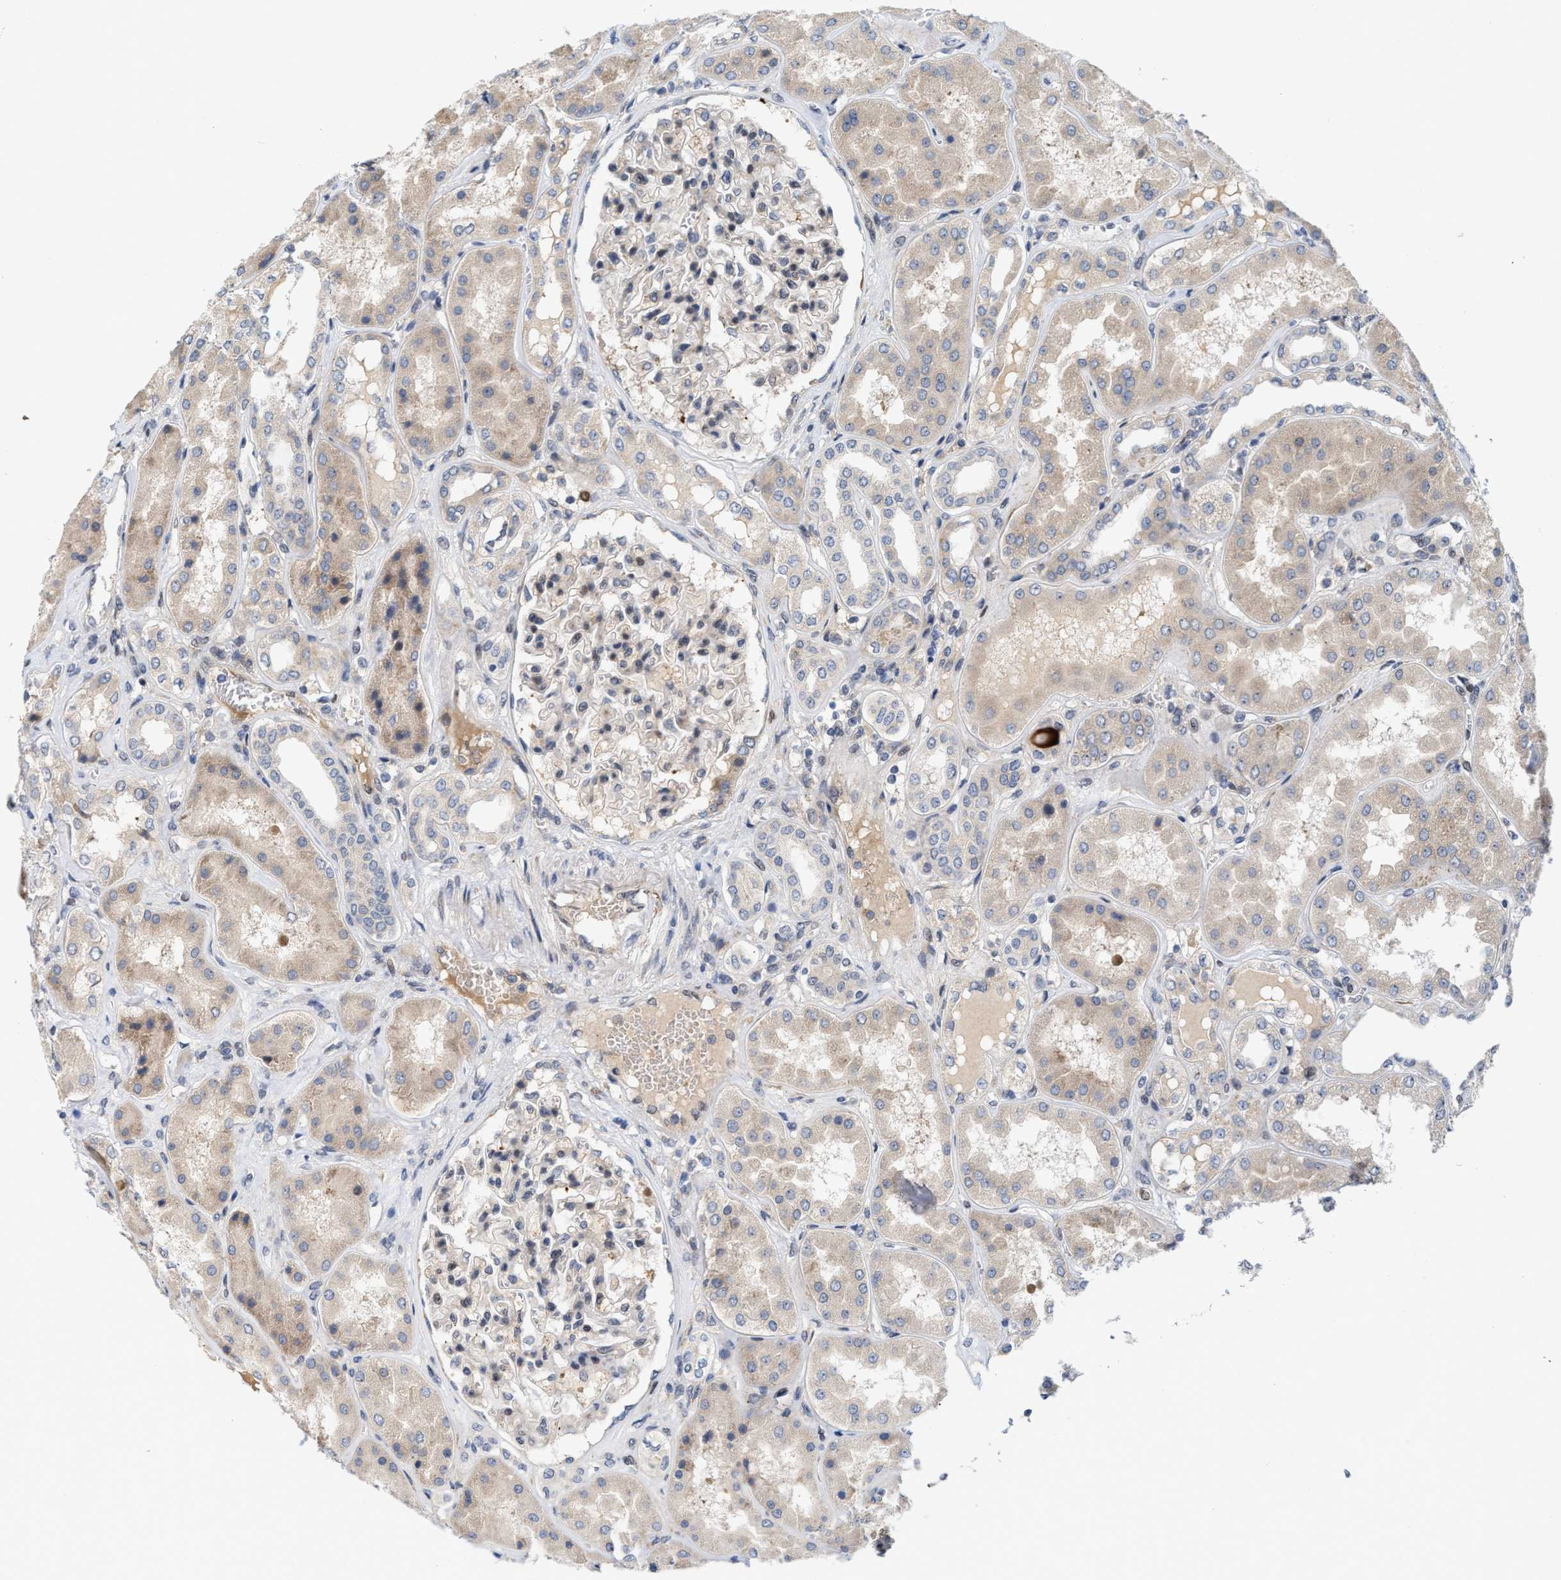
{"staining": {"intensity": "negative", "quantity": "none", "location": "none"}, "tissue": "kidney", "cell_type": "Cells in glomeruli", "image_type": "normal", "snomed": [{"axis": "morphology", "description": "Normal tissue, NOS"}, {"axis": "topography", "description": "Kidney"}], "caption": "Immunohistochemical staining of benign human kidney reveals no significant positivity in cells in glomeruli. The staining was performed using DAB (3,3'-diaminobenzidine) to visualize the protein expression in brown, while the nuclei were stained in blue with hematoxylin (Magnification: 20x).", "gene": "TCF4", "patient": {"sex": "female", "age": 56}}